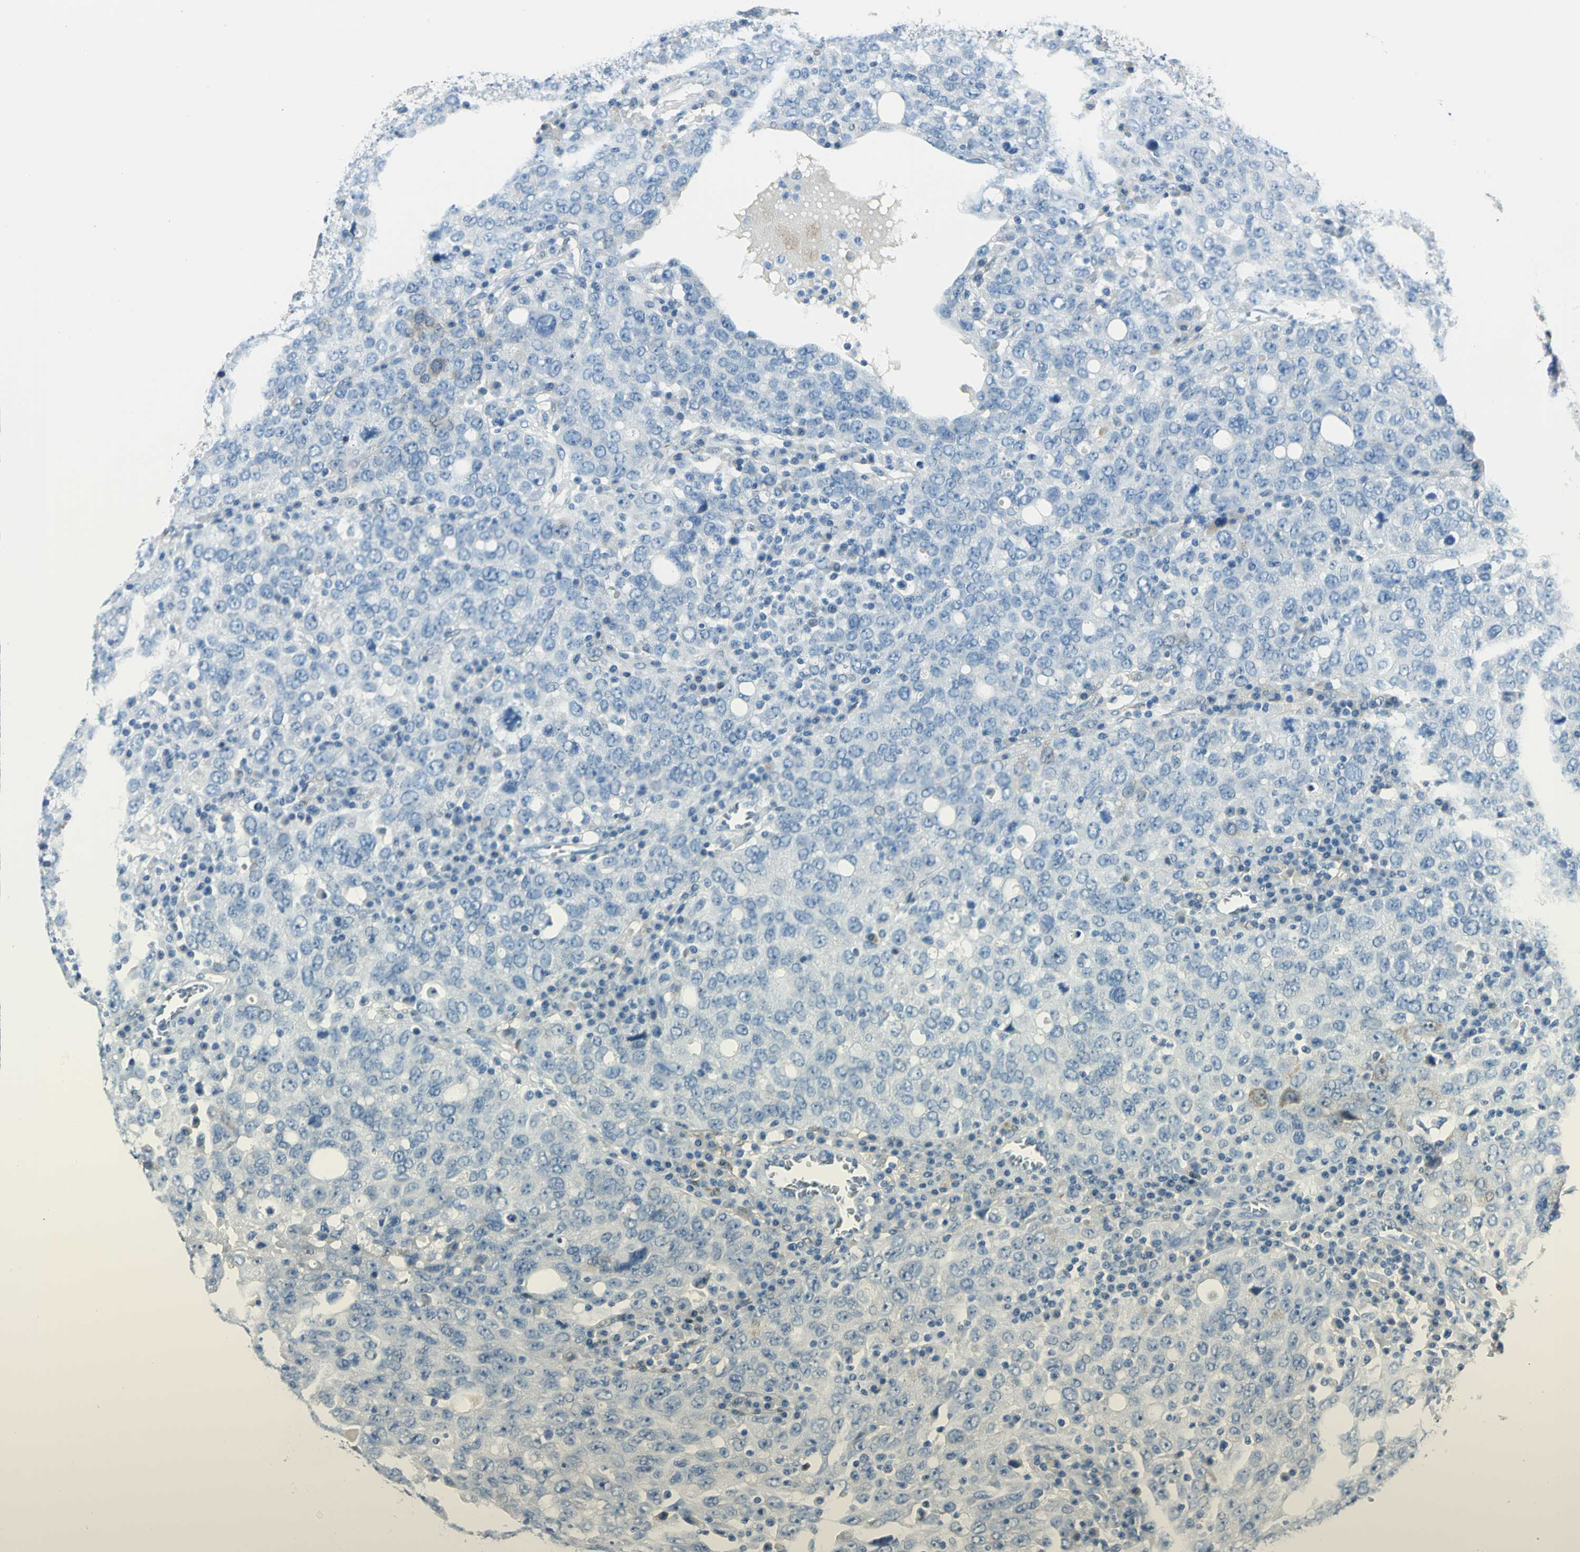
{"staining": {"intensity": "negative", "quantity": "none", "location": "none"}, "tissue": "ovarian cancer", "cell_type": "Tumor cells", "image_type": "cancer", "snomed": [{"axis": "morphology", "description": "Carcinoma, endometroid"}, {"axis": "topography", "description": "Ovary"}], "caption": "The histopathology image displays no significant staining in tumor cells of endometroid carcinoma (ovarian).", "gene": "UCHL1", "patient": {"sex": "female", "age": 62}}